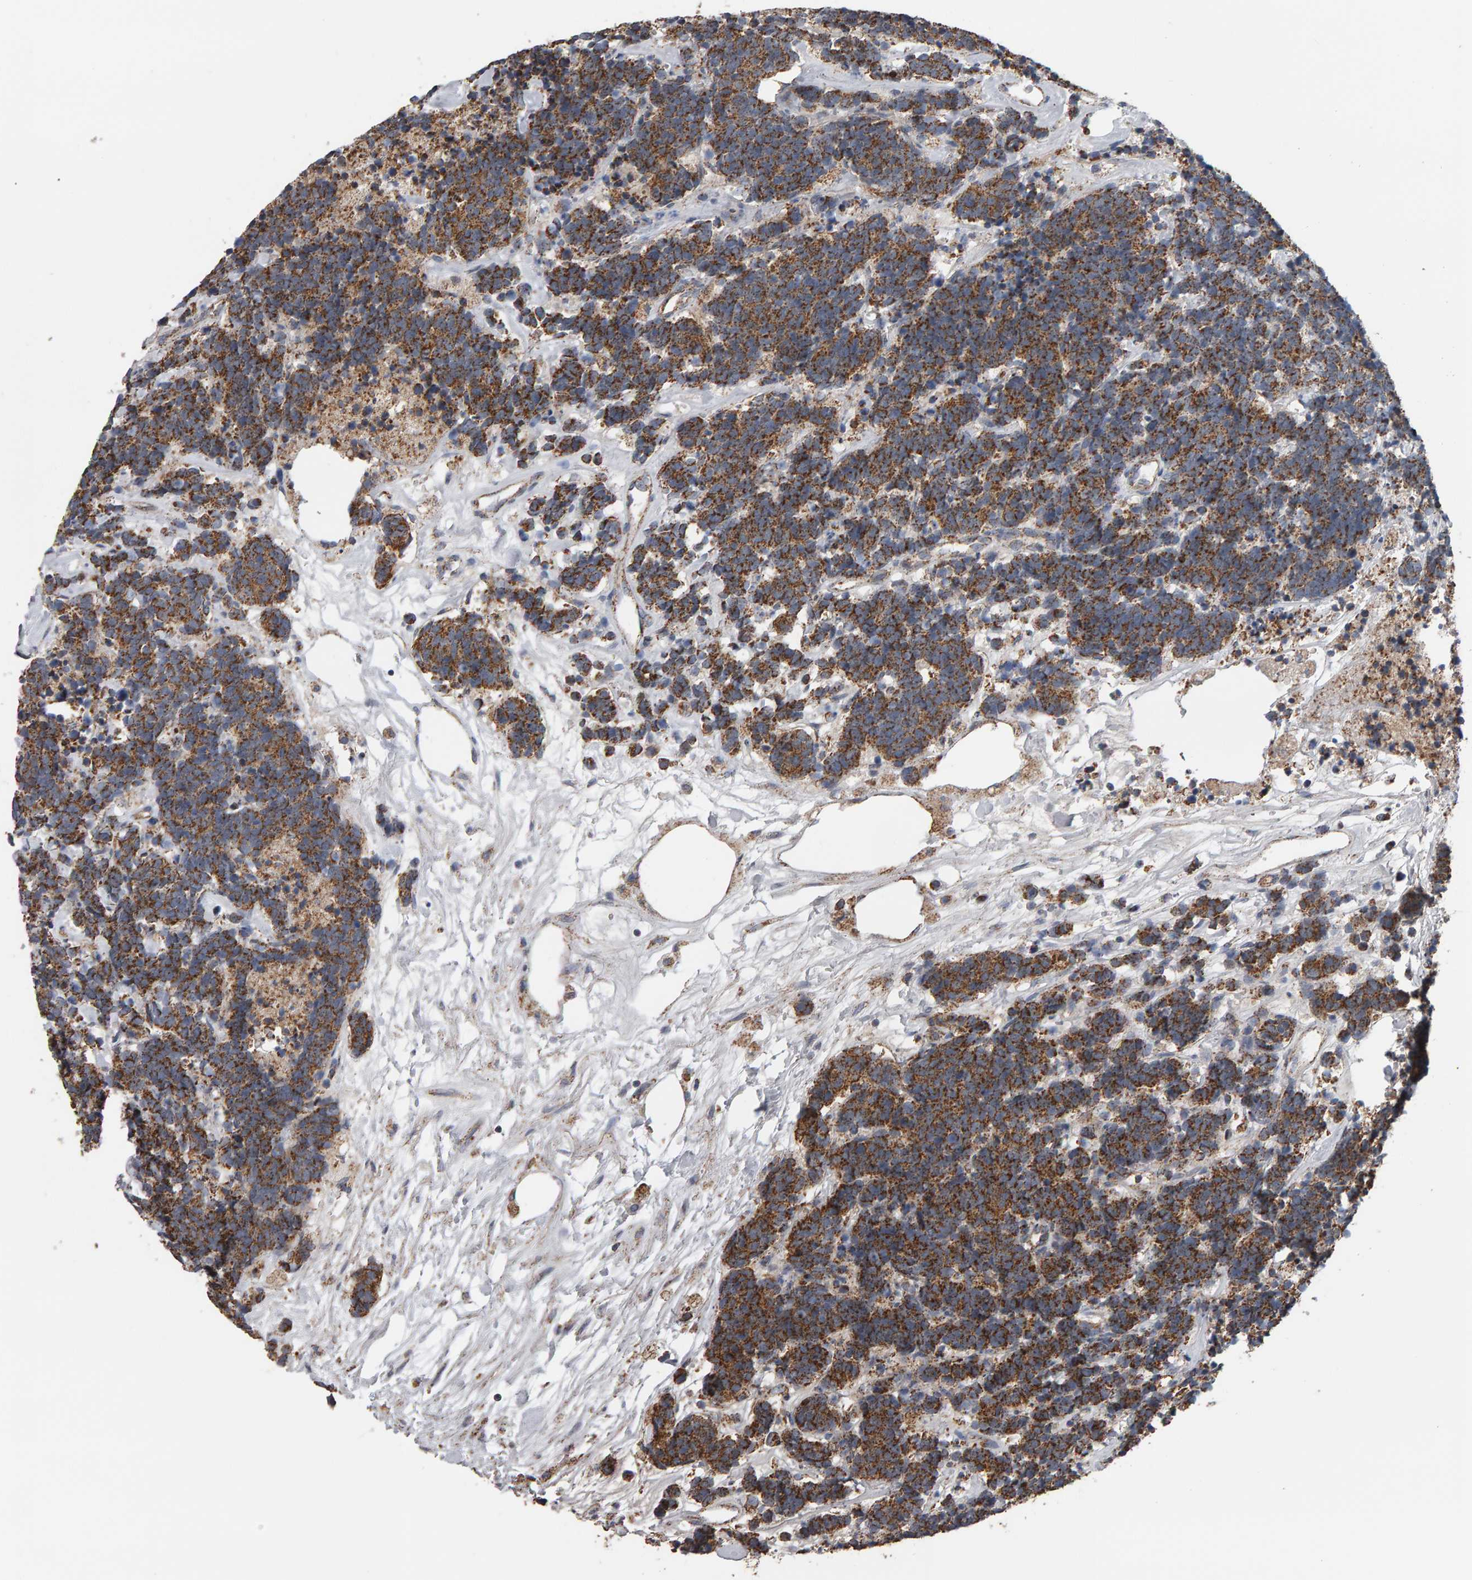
{"staining": {"intensity": "moderate", "quantity": ">75%", "location": "cytoplasmic/membranous"}, "tissue": "carcinoid", "cell_type": "Tumor cells", "image_type": "cancer", "snomed": [{"axis": "morphology", "description": "Carcinoma, NOS"}, {"axis": "morphology", "description": "Carcinoid, malignant, NOS"}, {"axis": "topography", "description": "Urinary bladder"}], "caption": "Carcinoma stained with immunohistochemistry reveals moderate cytoplasmic/membranous expression in approximately >75% of tumor cells.", "gene": "TOM1L1", "patient": {"sex": "male", "age": 57}}